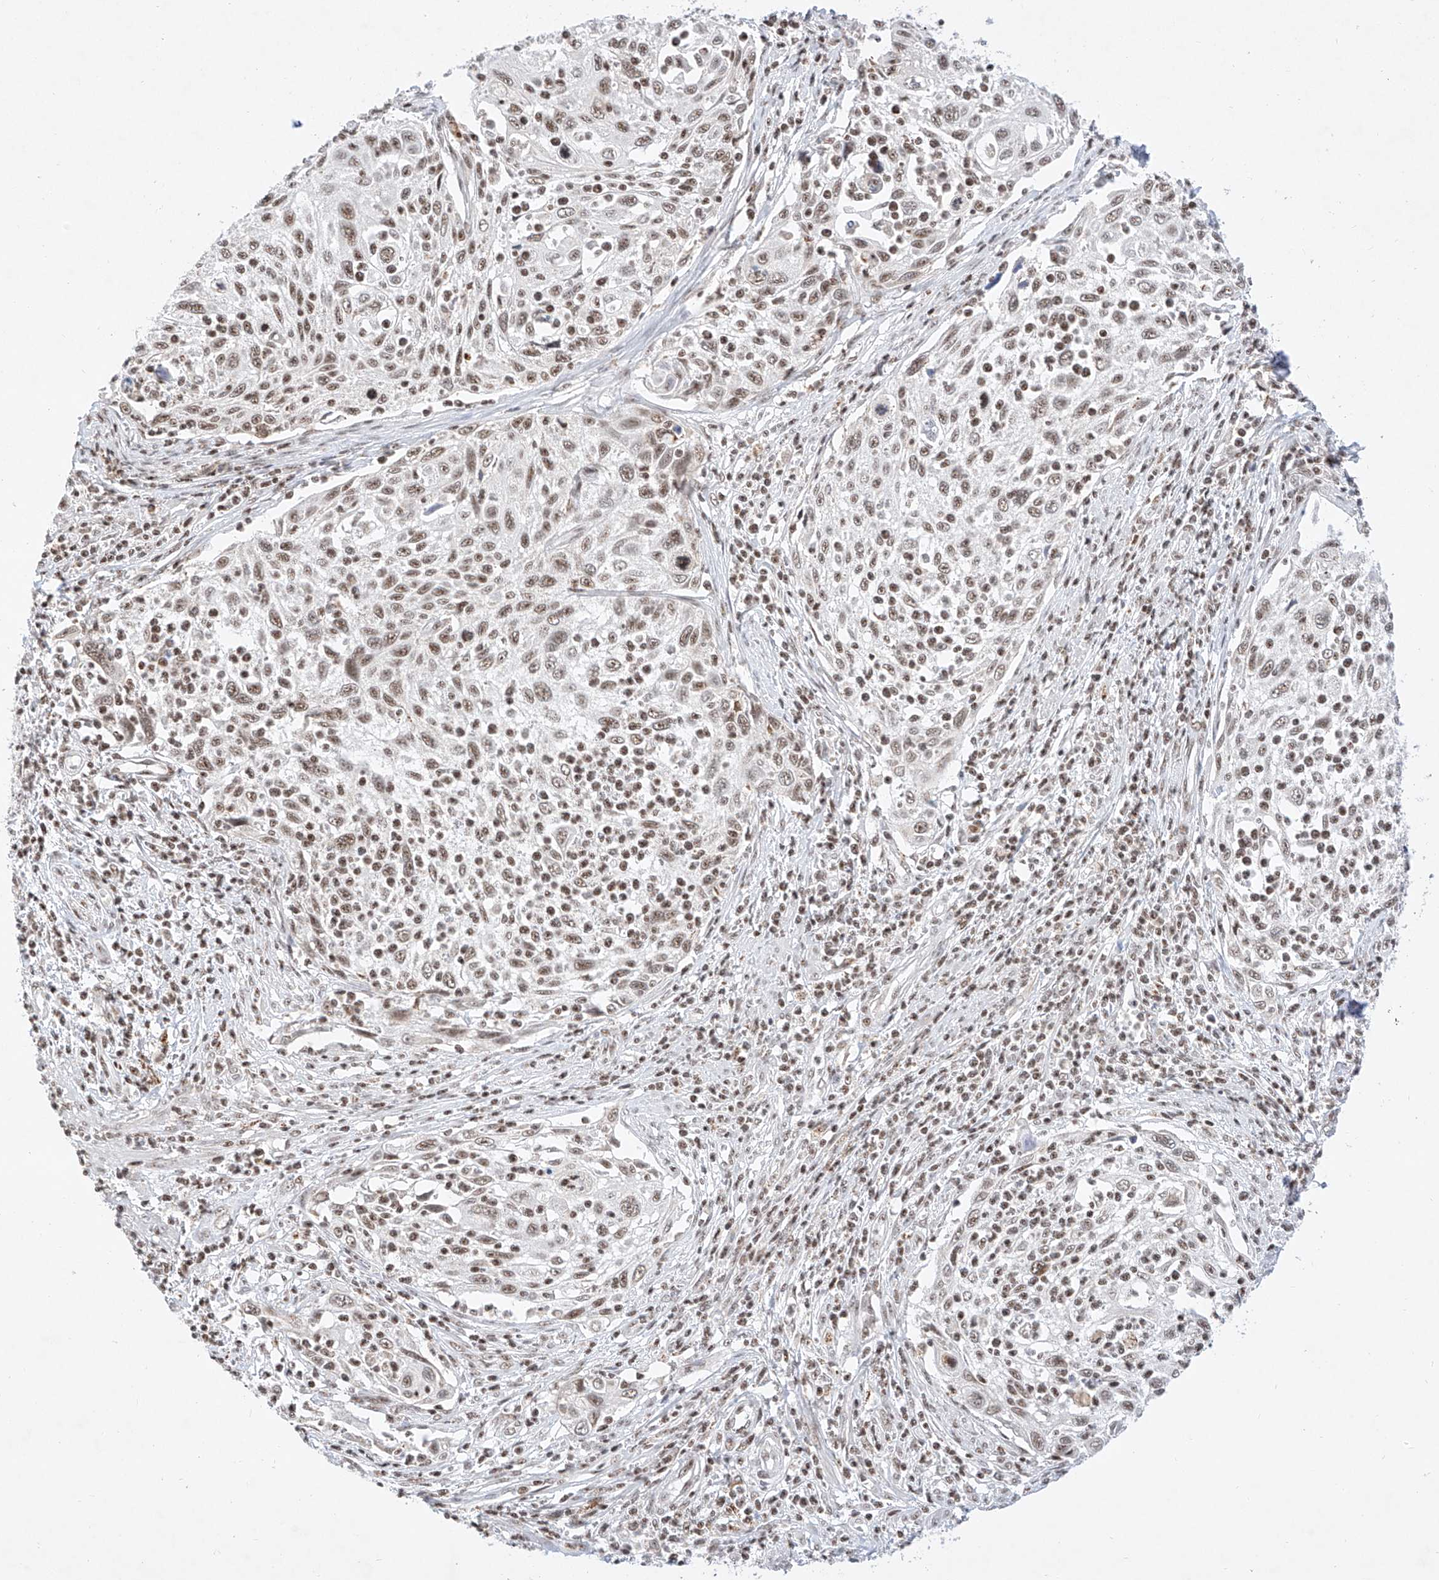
{"staining": {"intensity": "moderate", "quantity": ">75%", "location": "nuclear"}, "tissue": "cervical cancer", "cell_type": "Tumor cells", "image_type": "cancer", "snomed": [{"axis": "morphology", "description": "Squamous cell carcinoma, NOS"}, {"axis": "topography", "description": "Cervix"}], "caption": "Tumor cells exhibit medium levels of moderate nuclear expression in approximately >75% of cells in human cervical cancer.", "gene": "NRF1", "patient": {"sex": "female", "age": 70}}